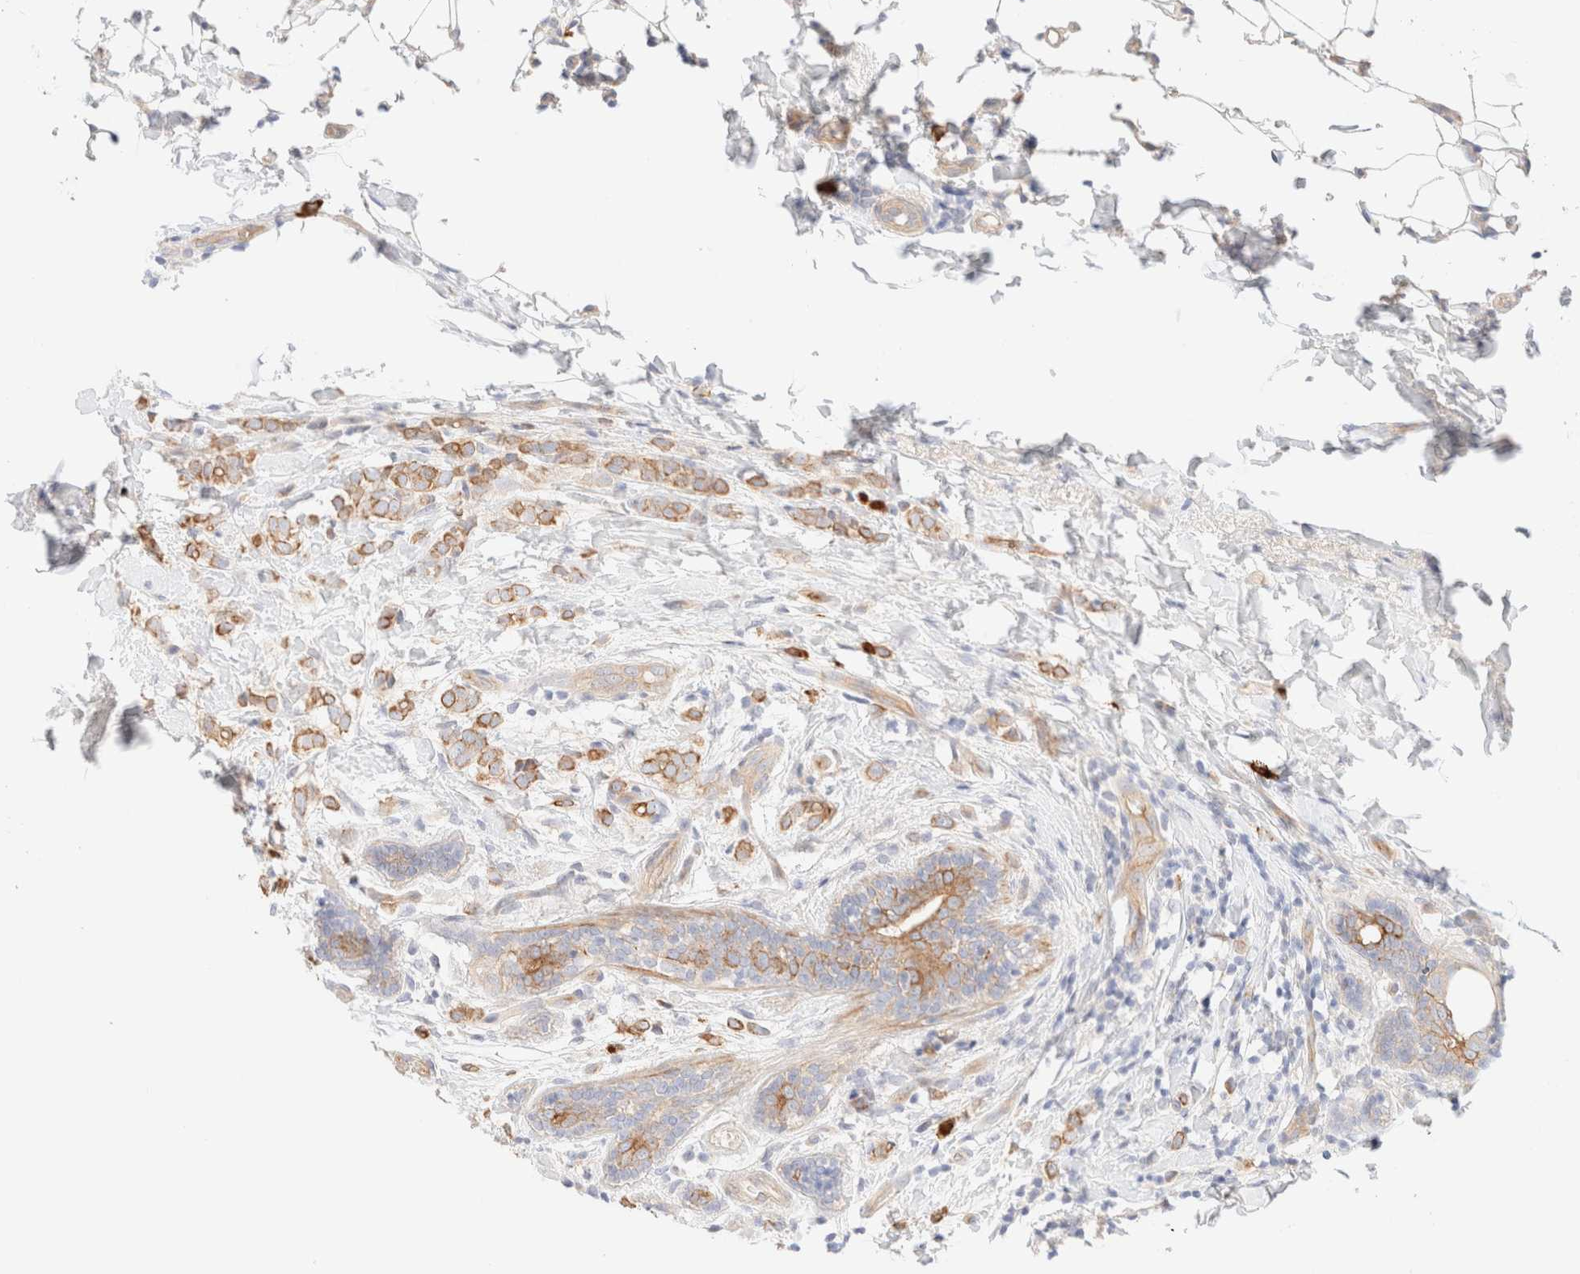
{"staining": {"intensity": "moderate", "quantity": ">75%", "location": "cytoplasmic/membranous"}, "tissue": "breast cancer", "cell_type": "Tumor cells", "image_type": "cancer", "snomed": [{"axis": "morphology", "description": "Normal tissue, NOS"}, {"axis": "morphology", "description": "Lobular carcinoma"}, {"axis": "topography", "description": "Breast"}], "caption": "Protein staining exhibits moderate cytoplasmic/membranous staining in approximately >75% of tumor cells in breast cancer.", "gene": "NIBAN2", "patient": {"sex": "female", "age": 47}}